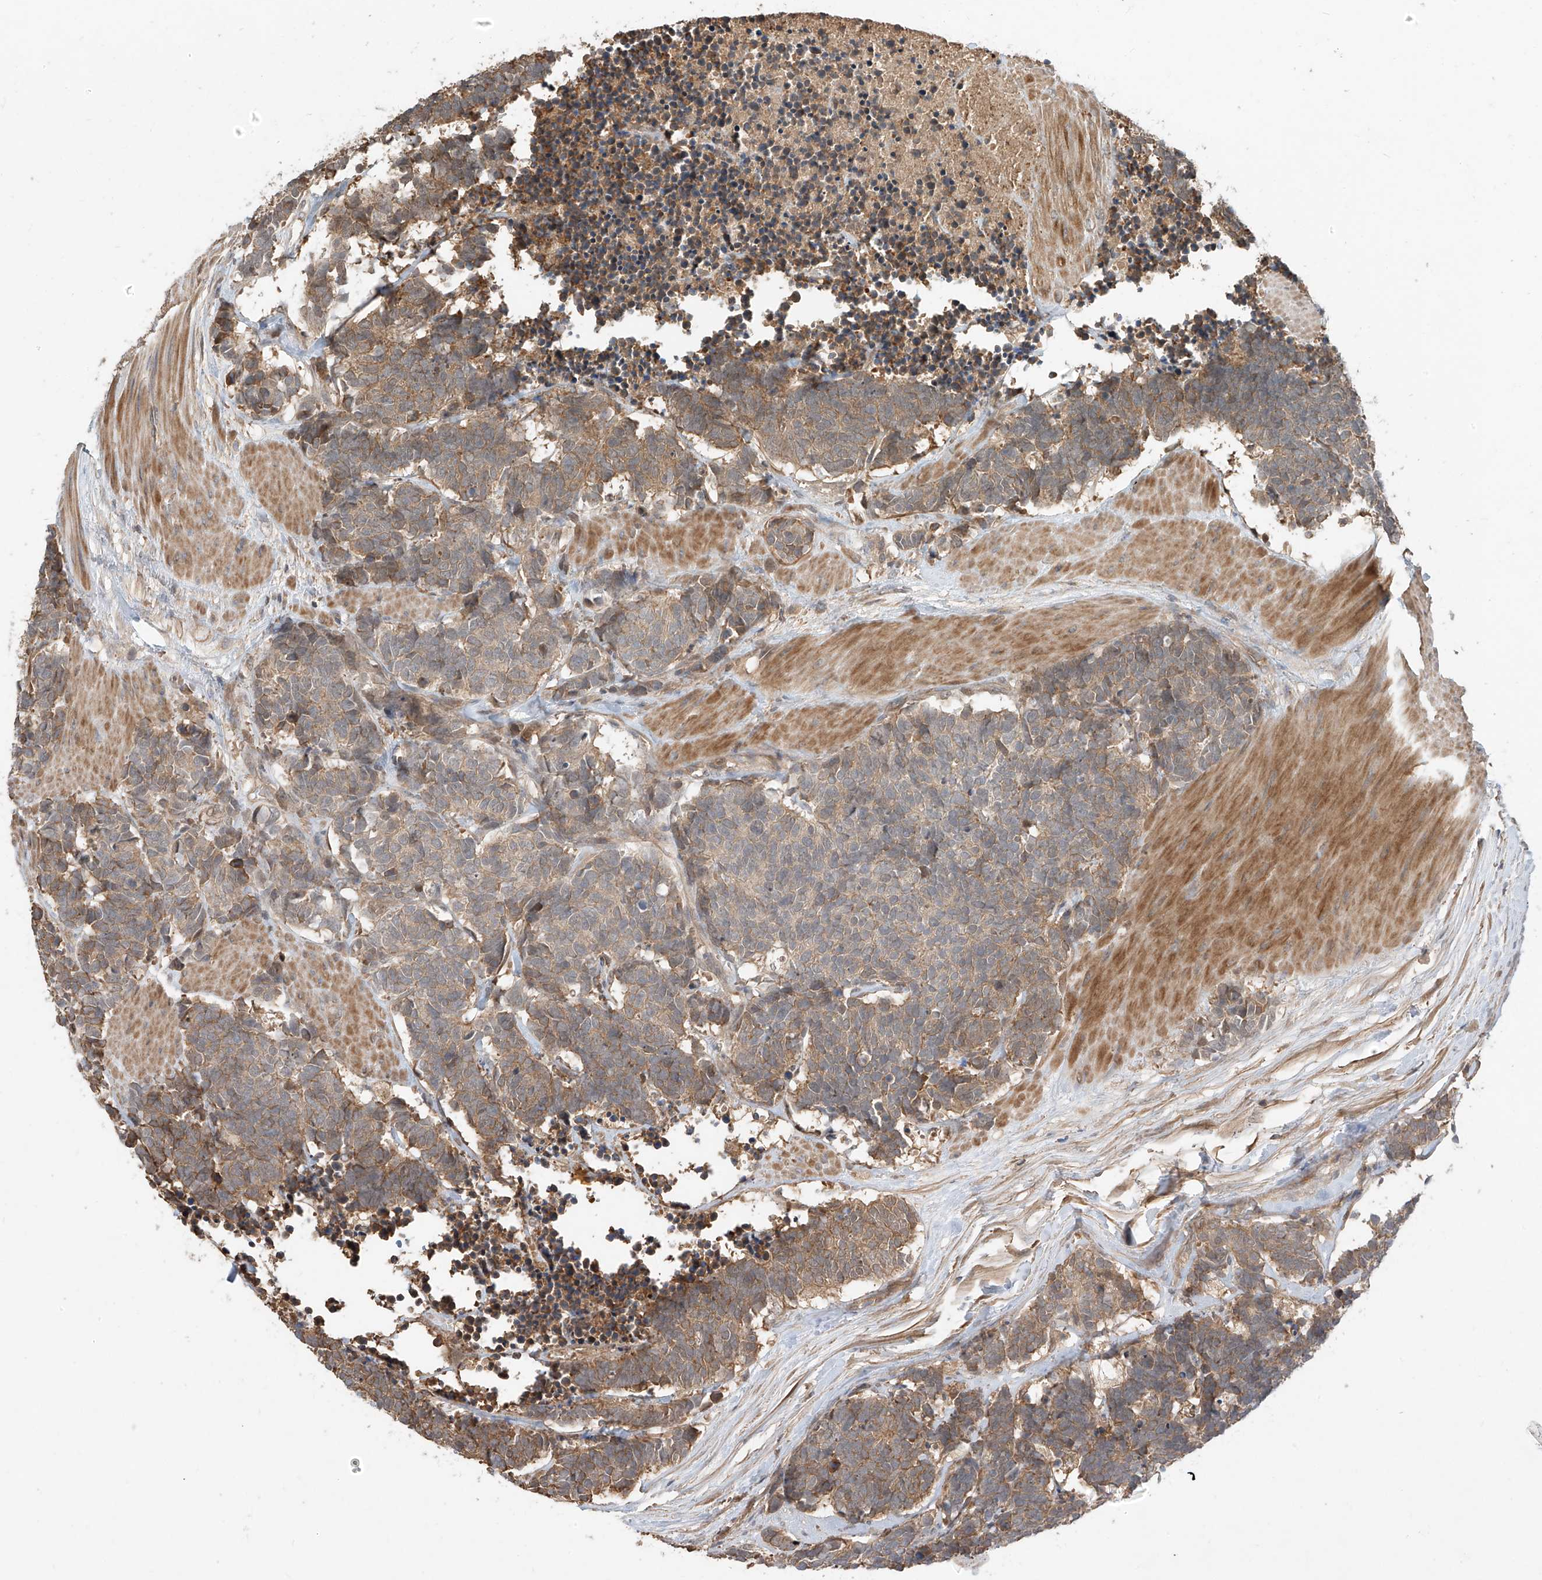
{"staining": {"intensity": "weak", "quantity": "25%-75%", "location": "cytoplasmic/membranous"}, "tissue": "carcinoid", "cell_type": "Tumor cells", "image_type": "cancer", "snomed": [{"axis": "morphology", "description": "Carcinoma, NOS"}, {"axis": "morphology", "description": "Carcinoid, malignant, NOS"}, {"axis": "topography", "description": "Urinary bladder"}], "caption": "Carcinoid tissue displays weak cytoplasmic/membranous expression in about 25%-75% of tumor cells", "gene": "CACNA2D4", "patient": {"sex": "male", "age": 57}}